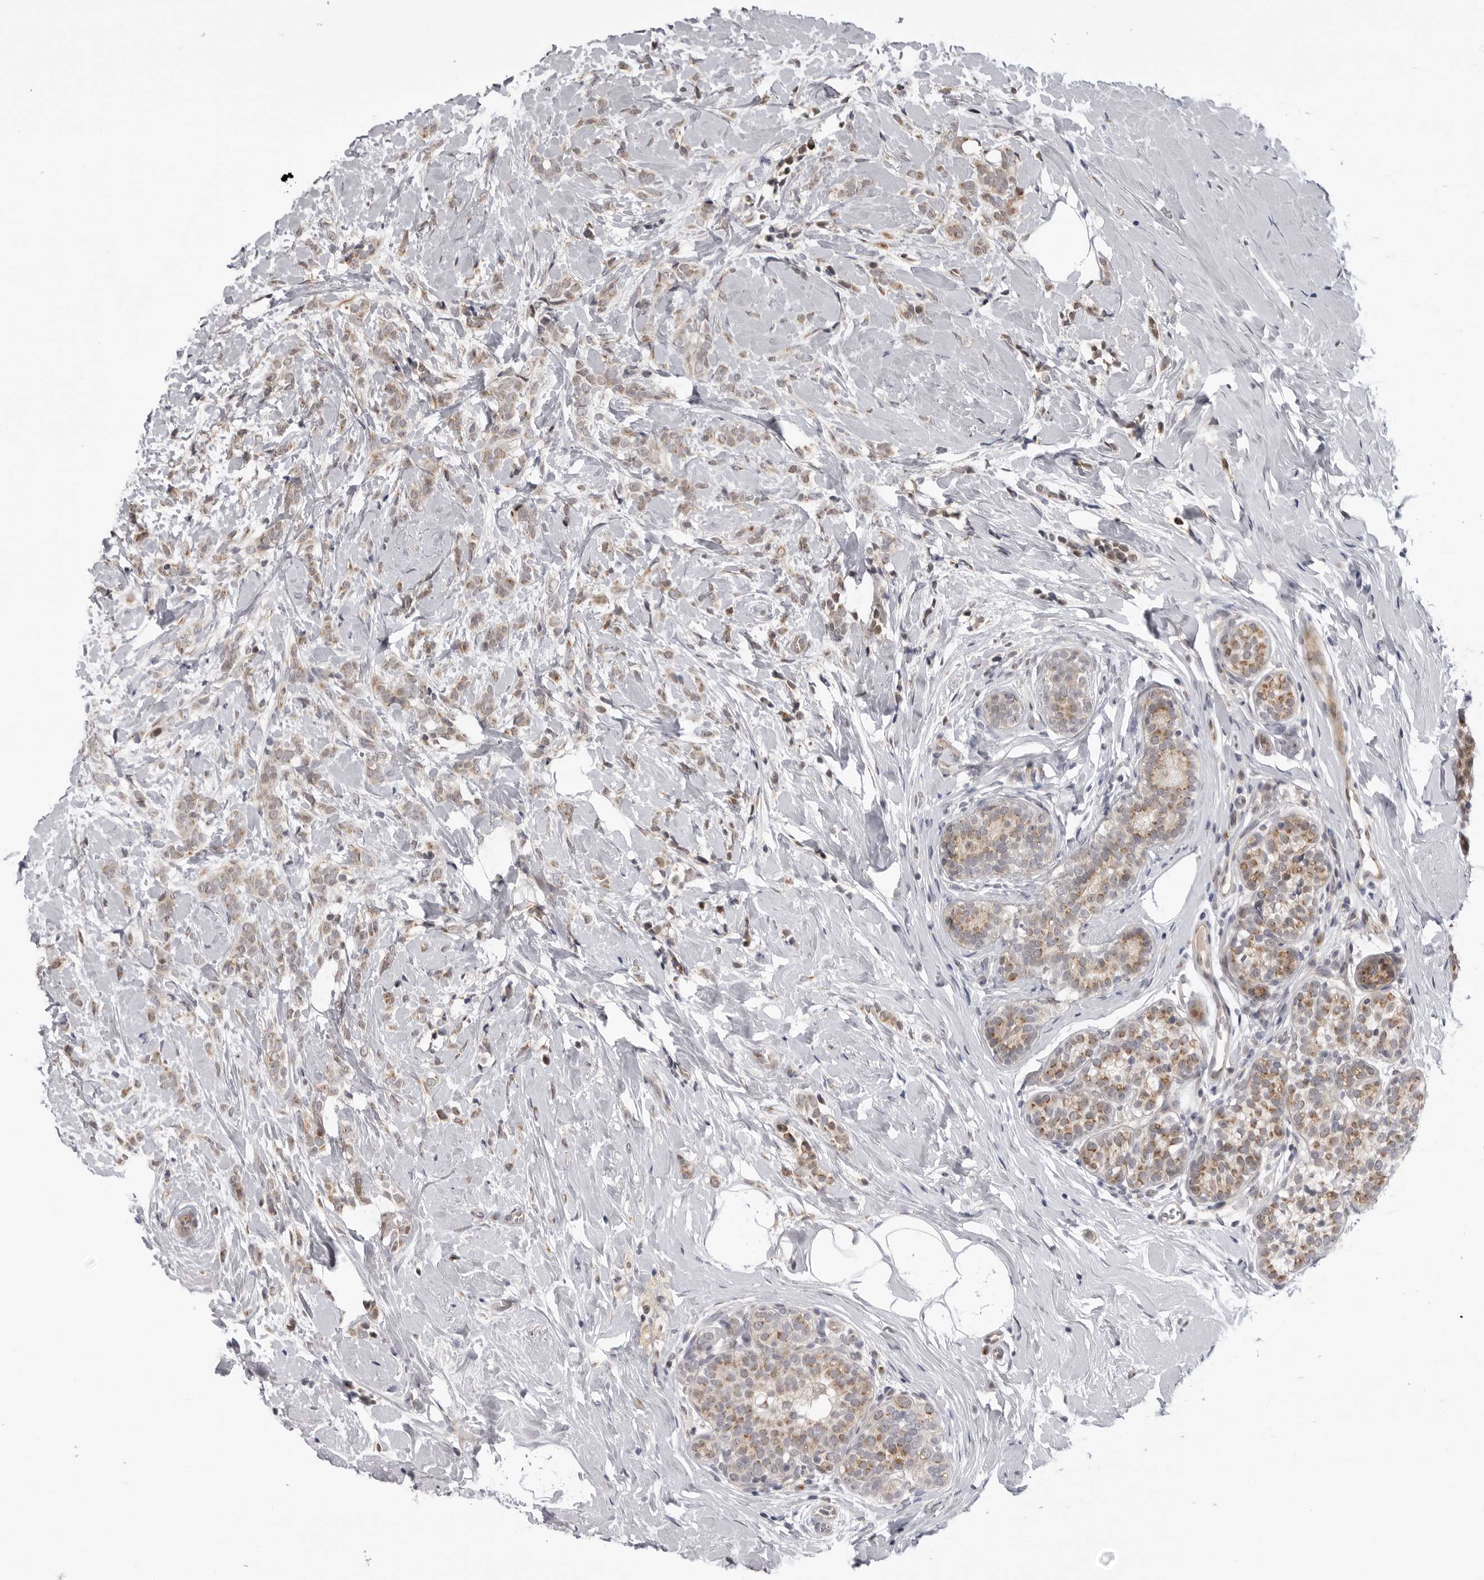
{"staining": {"intensity": "weak", "quantity": ">75%", "location": "cytoplasmic/membranous,nuclear"}, "tissue": "breast cancer", "cell_type": "Tumor cells", "image_type": "cancer", "snomed": [{"axis": "morphology", "description": "Lobular carcinoma, in situ"}, {"axis": "morphology", "description": "Lobular carcinoma"}, {"axis": "topography", "description": "Breast"}], "caption": "About >75% of tumor cells in breast lobular carcinoma display weak cytoplasmic/membranous and nuclear protein staining as visualized by brown immunohistochemical staining.", "gene": "LRRC45", "patient": {"sex": "female", "age": 41}}